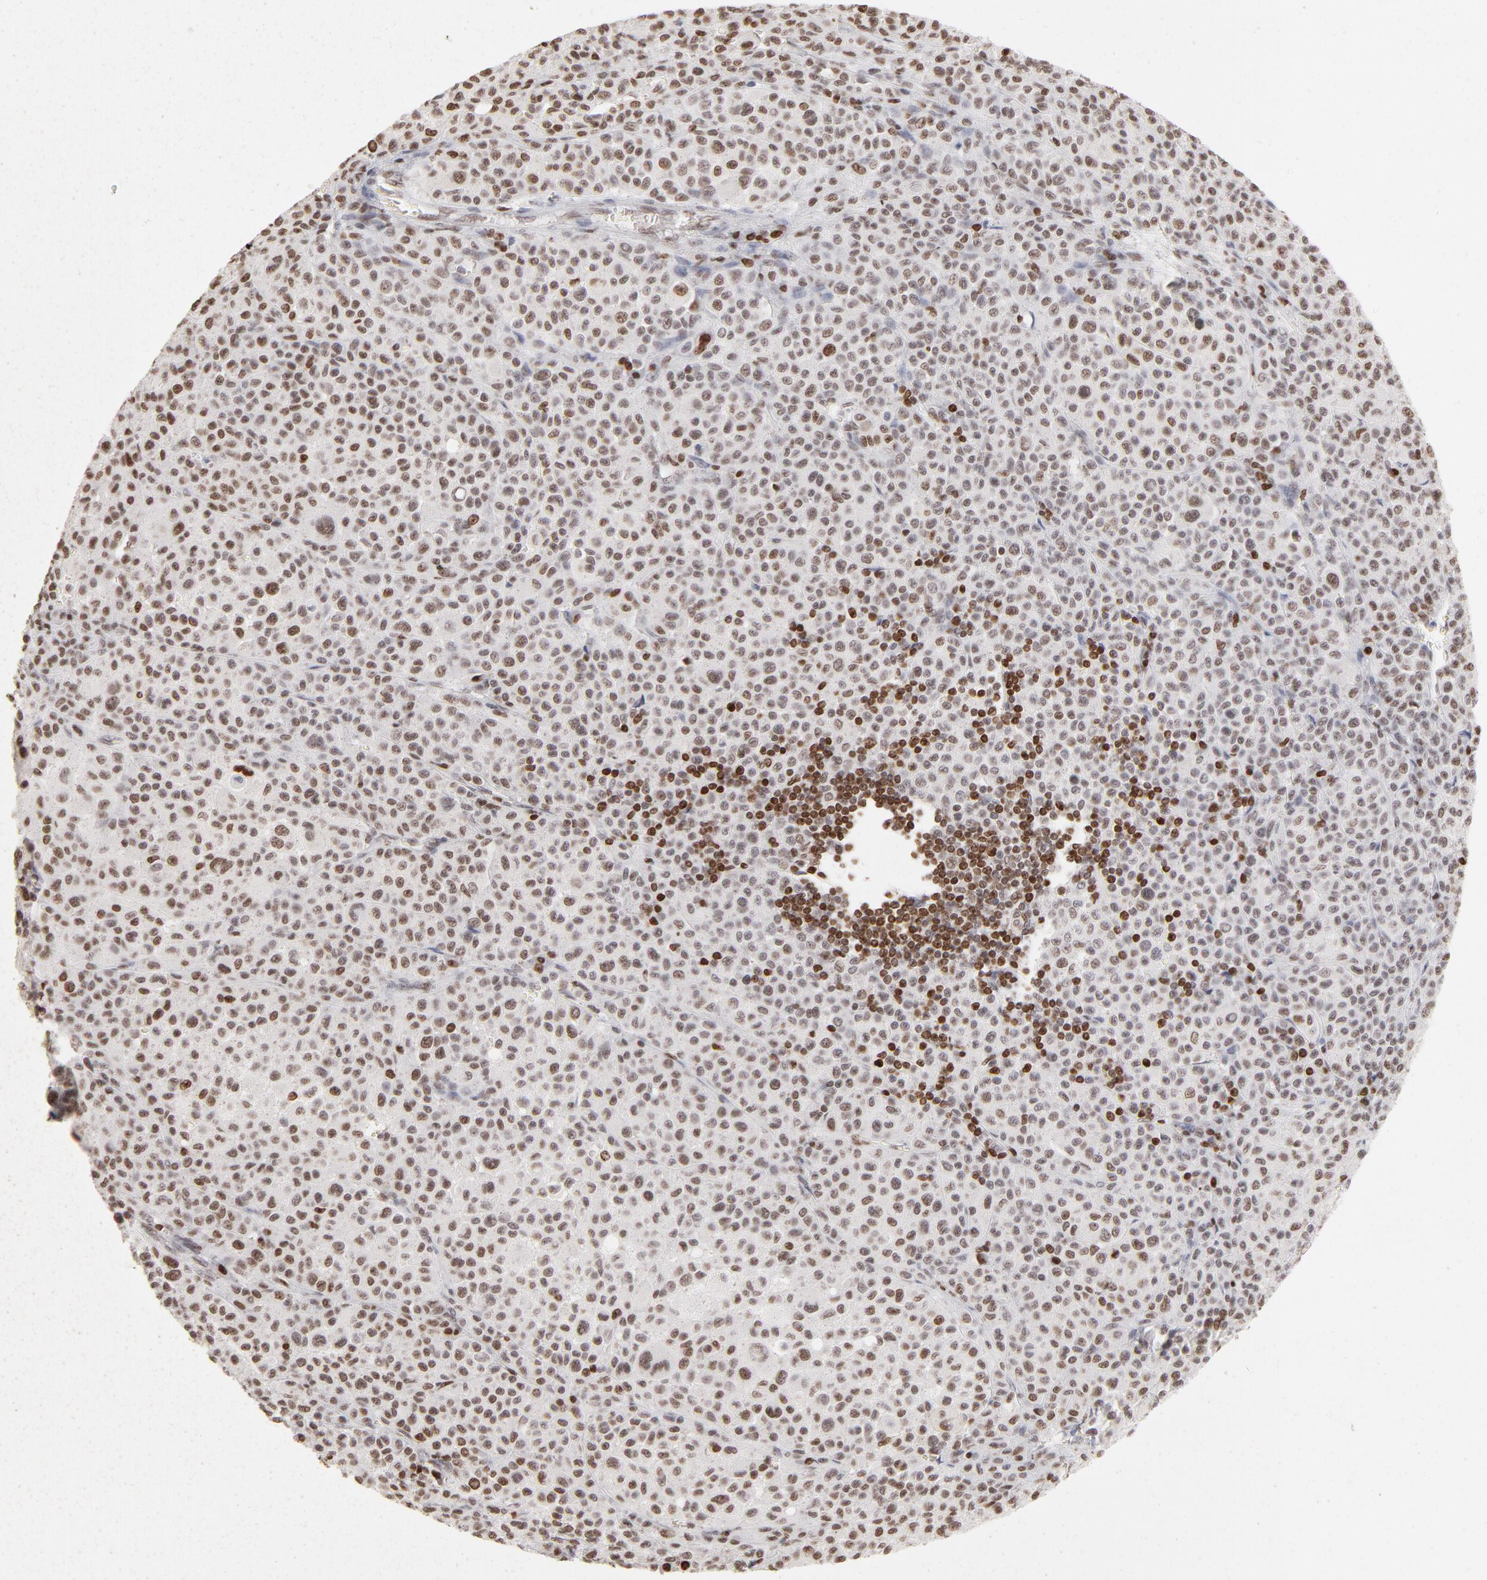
{"staining": {"intensity": "moderate", "quantity": ">75%", "location": "nuclear"}, "tissue": "melanoma", "cell_type": "Tumor cells", "image_type": "cancer", "snomed": [{"axis": "morphology", "description": "Malignant melanoma, Metastatic site"}, {"axis": "topography", "description": "Skin"}], "caption": "Immunohistochemical staining of human malignant melanoma (metastatic site) demonstrates medium levels of moderate nuclear expression in about >75% of tumor cells. The protein is stained brown, and the nuclei are stained in blue (DAB (3,3'-diaminobenzidine) IHC with brightfield microscopy, high magnification).", "gene": "PARP1", "patient": {"sex": "female", "age": 74}}